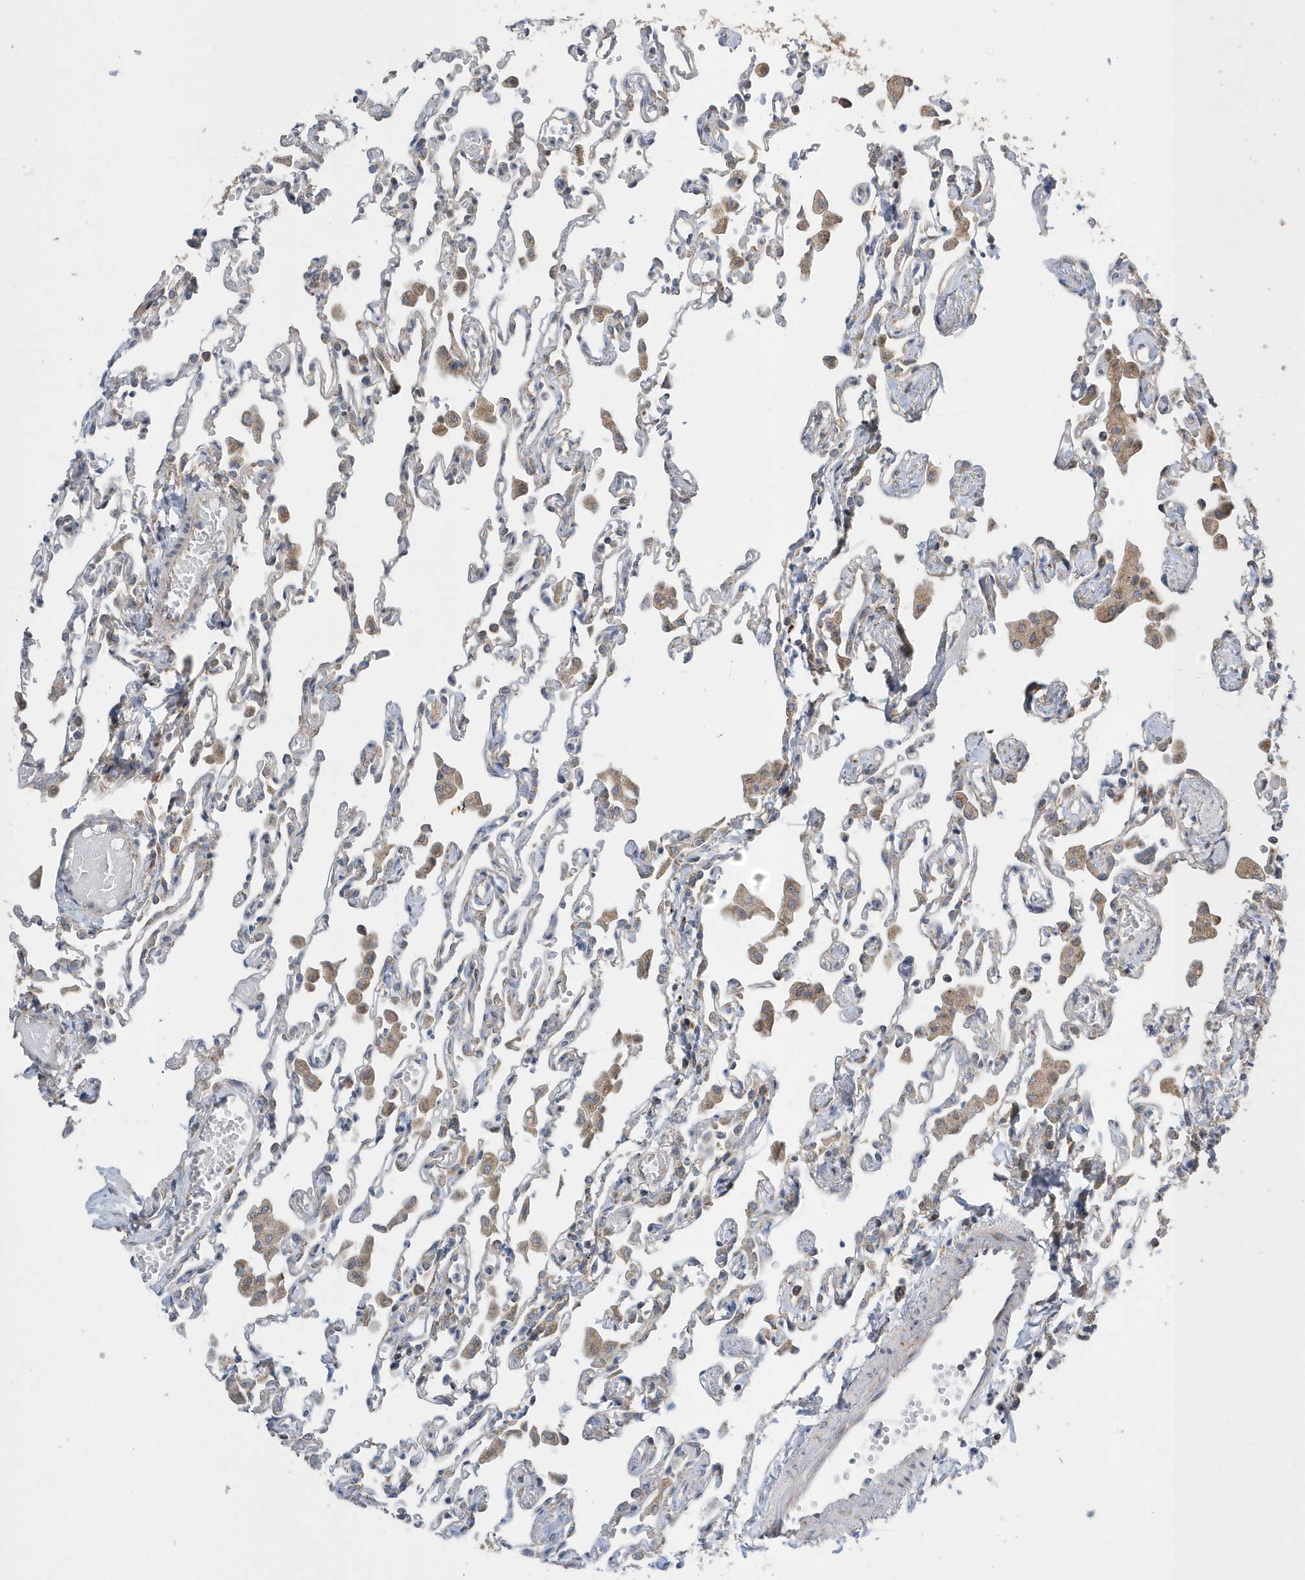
{"staining": {"intensity": "negative", "quantity": "none", "location": "none"}, "tissue": "lung", "cell_type": "Alveolar cells", "image_type": "normal", "snomed": [{"axis": "morphology", "description": "Normal tissue, NOS"}, {"axis": "topography", "description": "Bronchus"}, {"axis": "topography", "description": "Lung"}], "caption": "IHC photomicrograph of normal lung: human lung stained with DAB demonstrates no significant protein positivity in alveolar cells.", "gene": "SPATA5", "patient": {"sex": "female", "age": 49}}